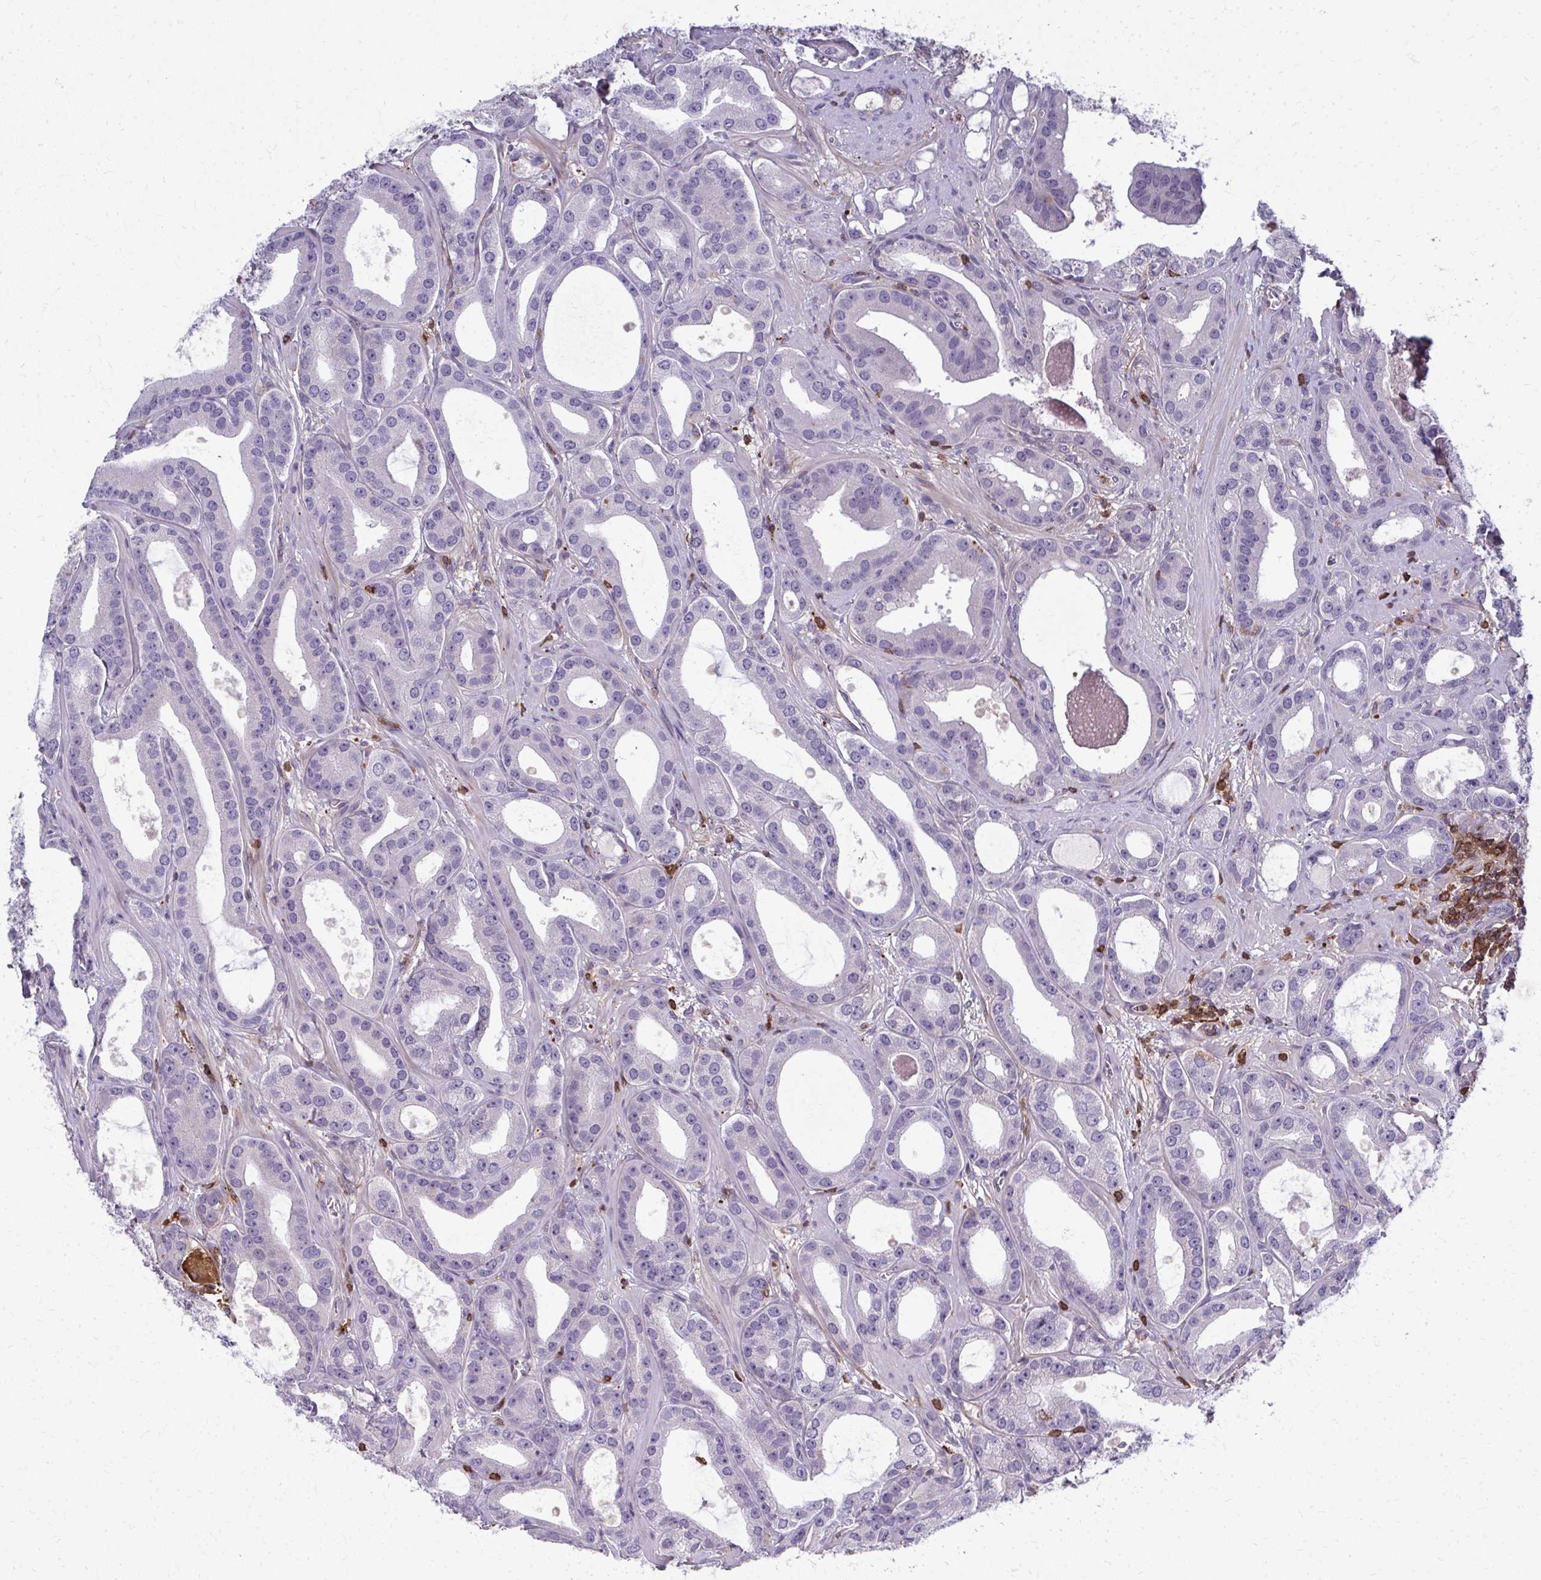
{"staining": {"intensity": "negative", "quantity": "none", "location": "none"}, "tissue": "prostate cancer", "cell_type": "Tumor cells", "image_type": "cancer", "snomed": [{"axis": "morphology", "description": "Adenocarcinoma, High grade"}, {"axis": "topography", "description": "Prostate"}], "caption": "DAB (3,3'-diaminobenzidine) immunohistochemical staining of human prostate cancer shows no significant expression in tumor cells.", "gene": "AP5M1", "patient": {"sex": "male", "age": 65}}